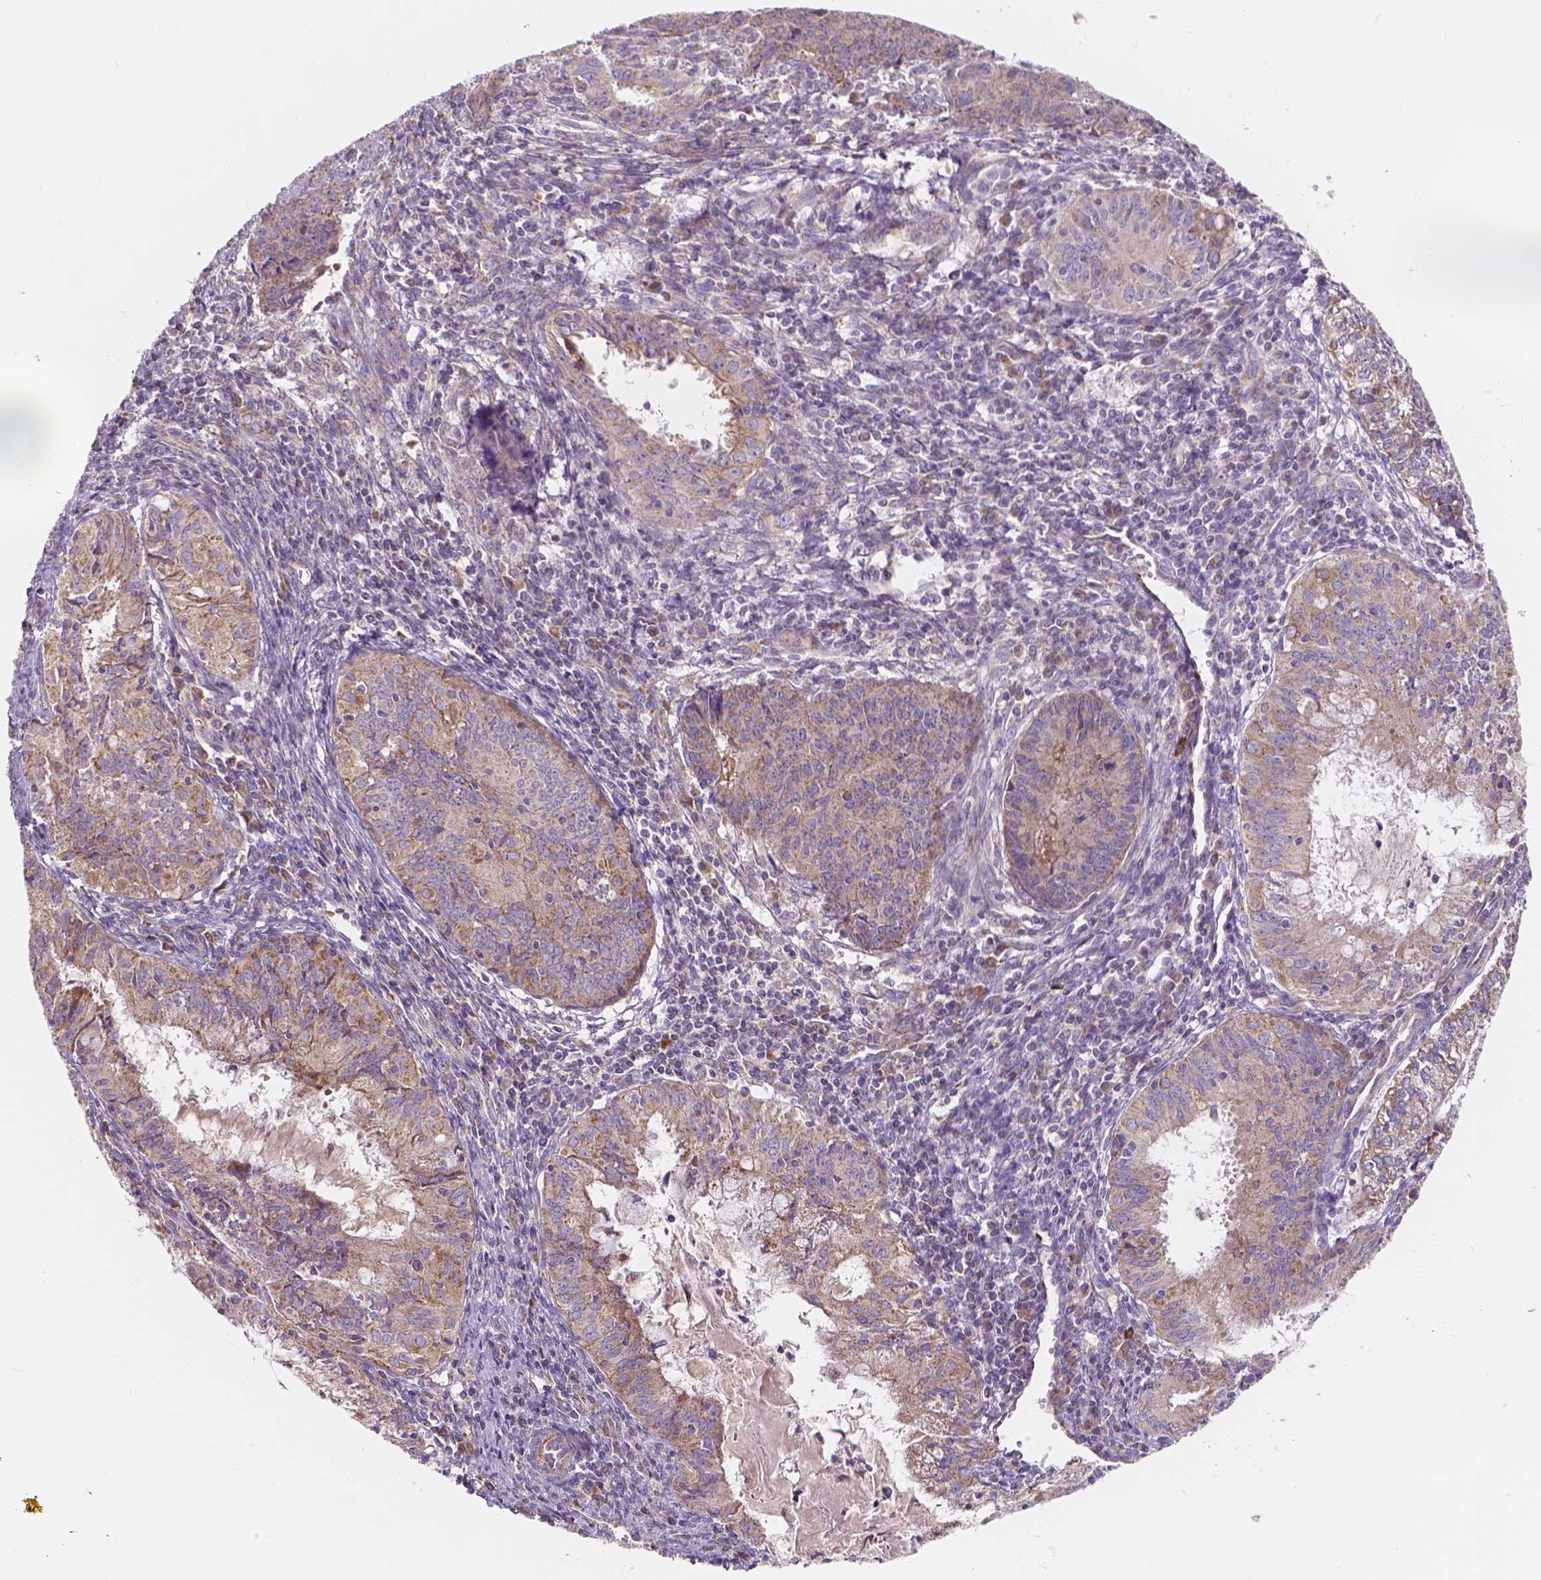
{"staining": {"intensity": "weak", "quantity": "25%-75%", "location": "cytoplasmic/membranous"}, "tissue": "endometrial cancer", "cell_type": "Tumor cells", "image_type": "cancer", "snomed": [{"axis": "morphology", "description": "Adenocarcinoma, NOS"}, {"axis": "topography", "description": "Endometrium"}], "caption": "Immunohistochemistry photomicrograph of neoplastic tissue: human endometrial cancer (adenocarcinoma) stained using immunohistochemistry displays low levels of weak protein expression localized specifically in the cytoplasmic/membranous of tumor cells, appearing as a cytoplasmic/membranous brown color.", "gene": "SNCAIP", "patient": {"sex": "female", "age": 59}}